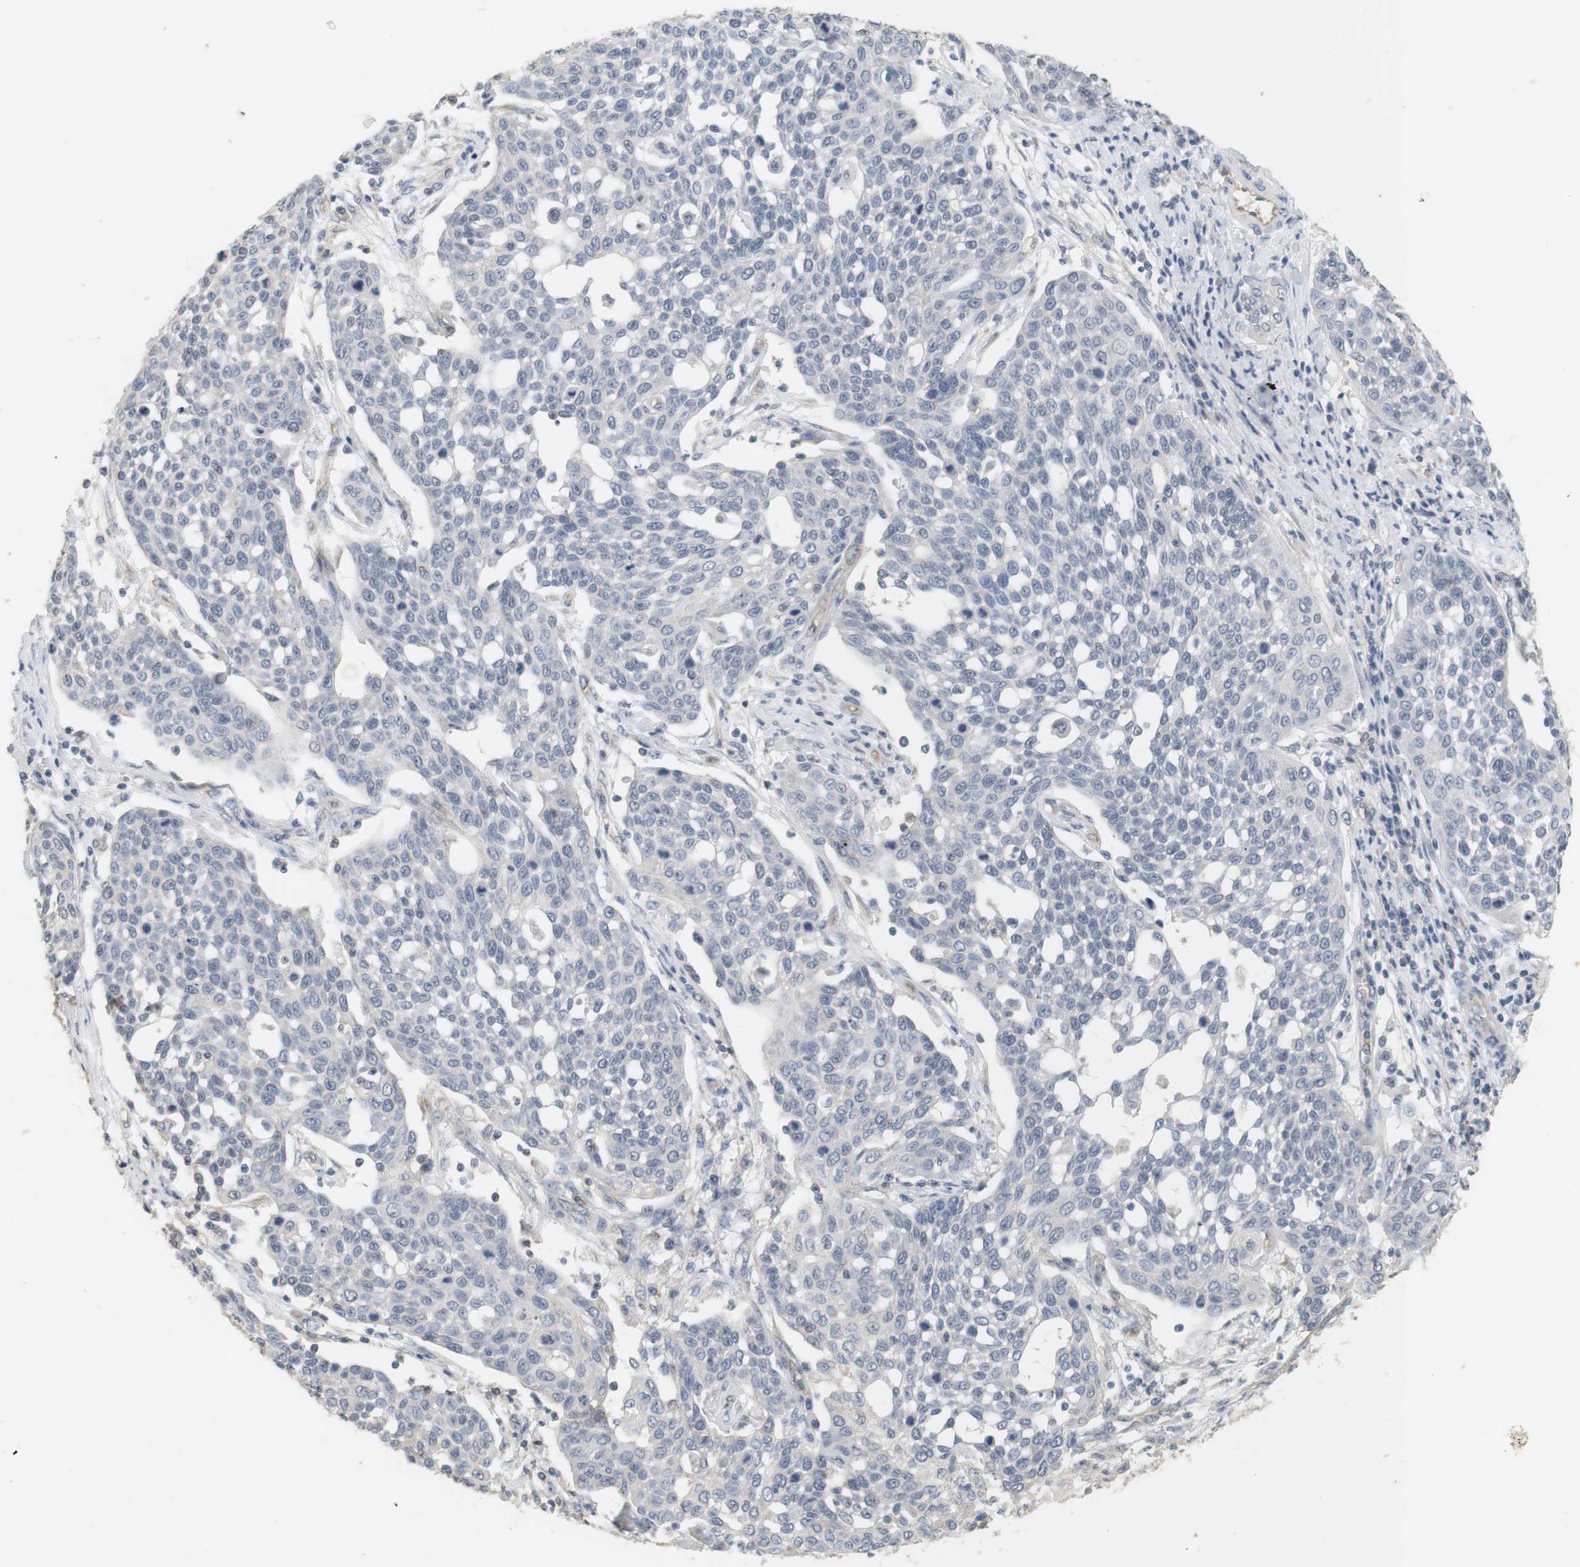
{"staining": {"intensity": "negative", "quantity": "none", "location": "none"}, "tissue": "cervical cancer", "cell_type": "Tumor cells", "image_type": "cancer", "snomed": [{"axis": "morphology", "description": "Squamous cell carcinoma, NOS"}, {"axis": "topography", "description": "Cervix"}], "caption": "Immunohistochemistry image of human cervical squamous cell carcinoma stained for a protein (brown), which displays no expression in tumor cells.", "gene": "OSR1", "patient": {"sex": "female", "age": 34}}